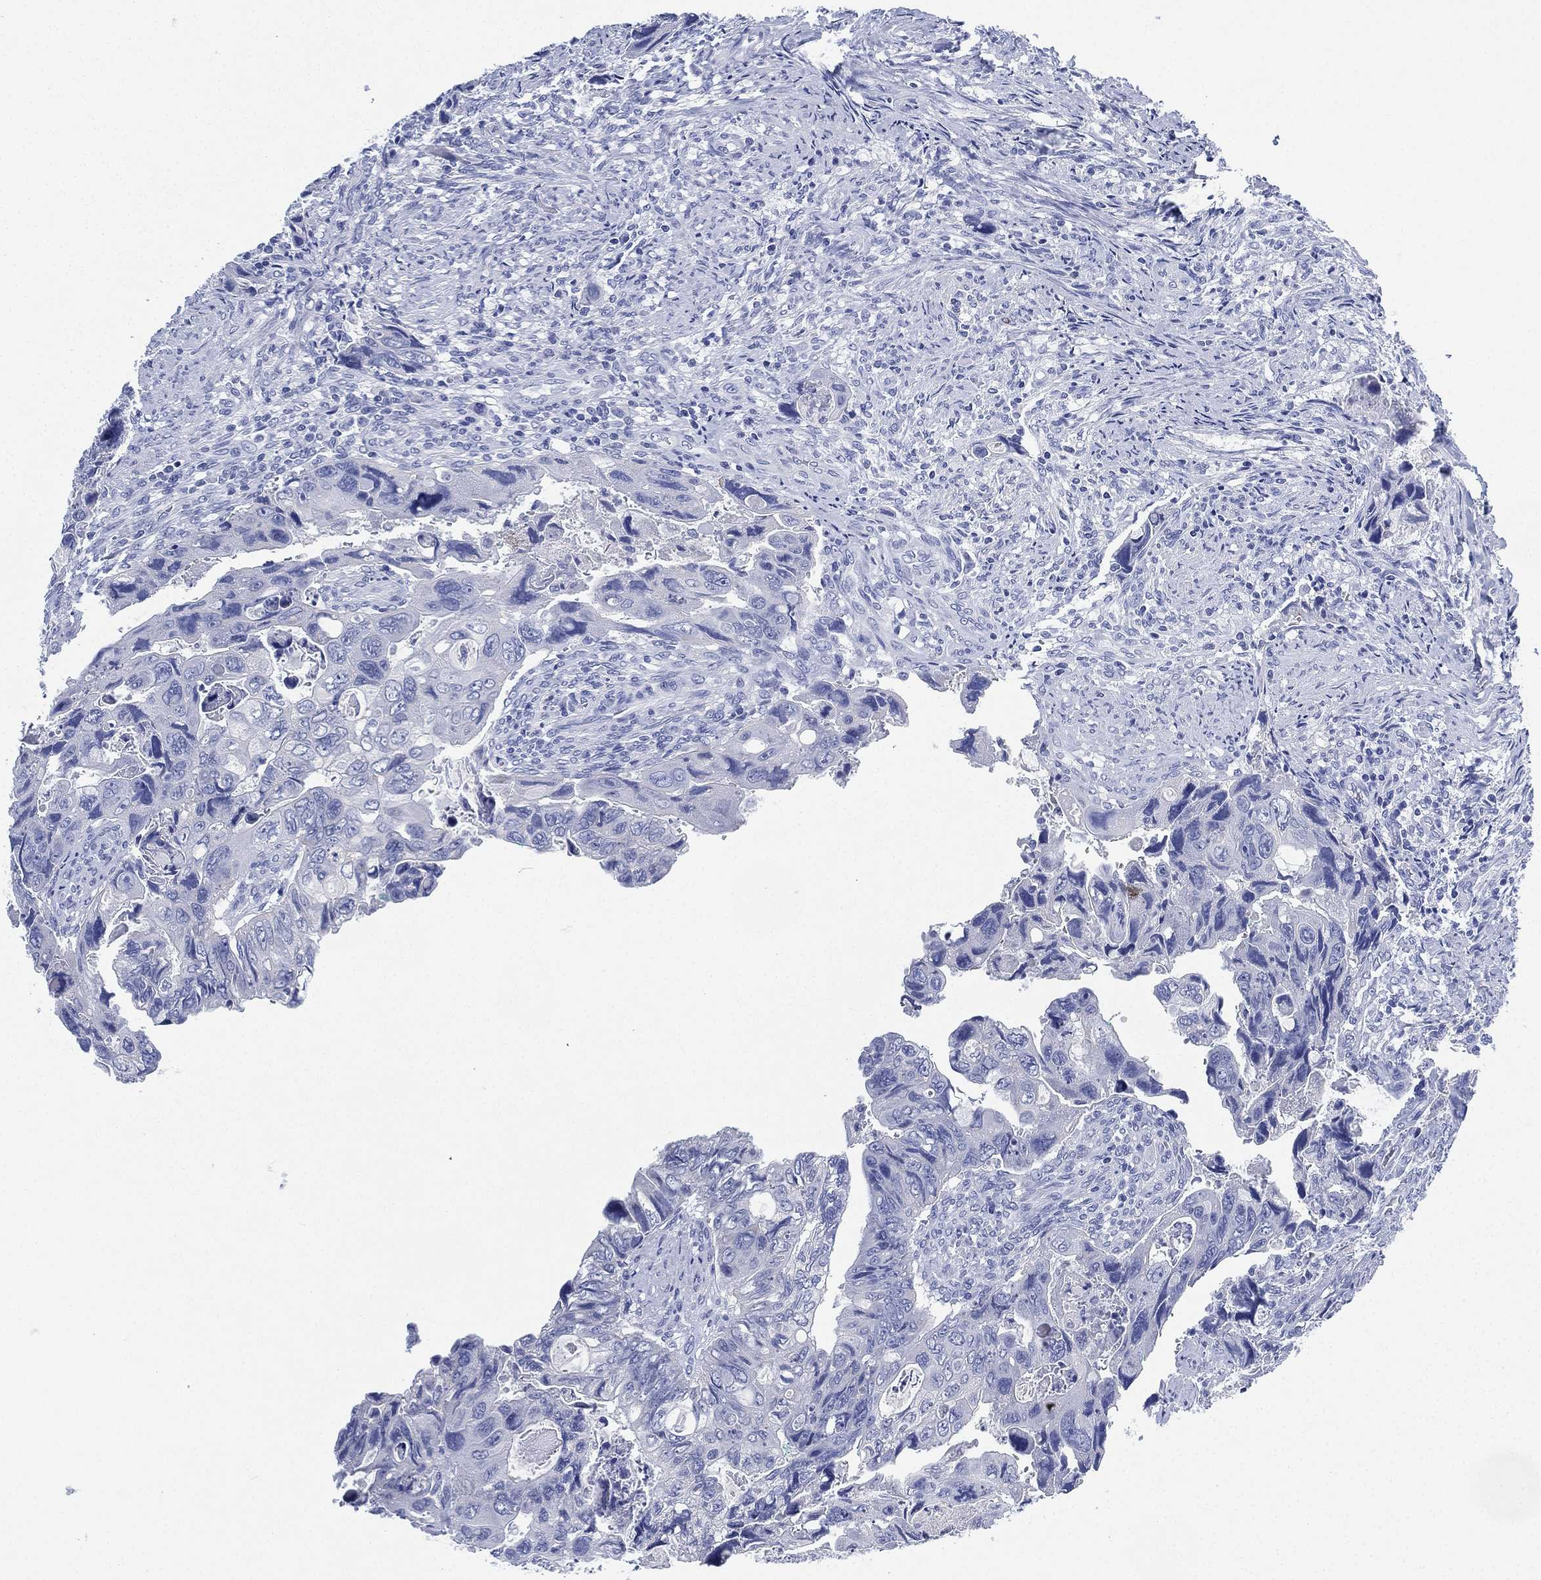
{"staining": {"intensity": "negative", "quantity": "none", "location": "none"}, "tissue": "colorectal cancer", "cell_type": "Tumor cells", "image_type": "cancer", "snomed": [{"axis": "morphology", "description": "Adenocarcinoma, NOS"}, {"axis": "topography", "description": "Rectum"}], "caption": "Tumor cells are negative for protein expression in human colorectal adenocarcinoma.", "gene": "SLC9C2", "patient": {"sex": "male", "age": 62}}